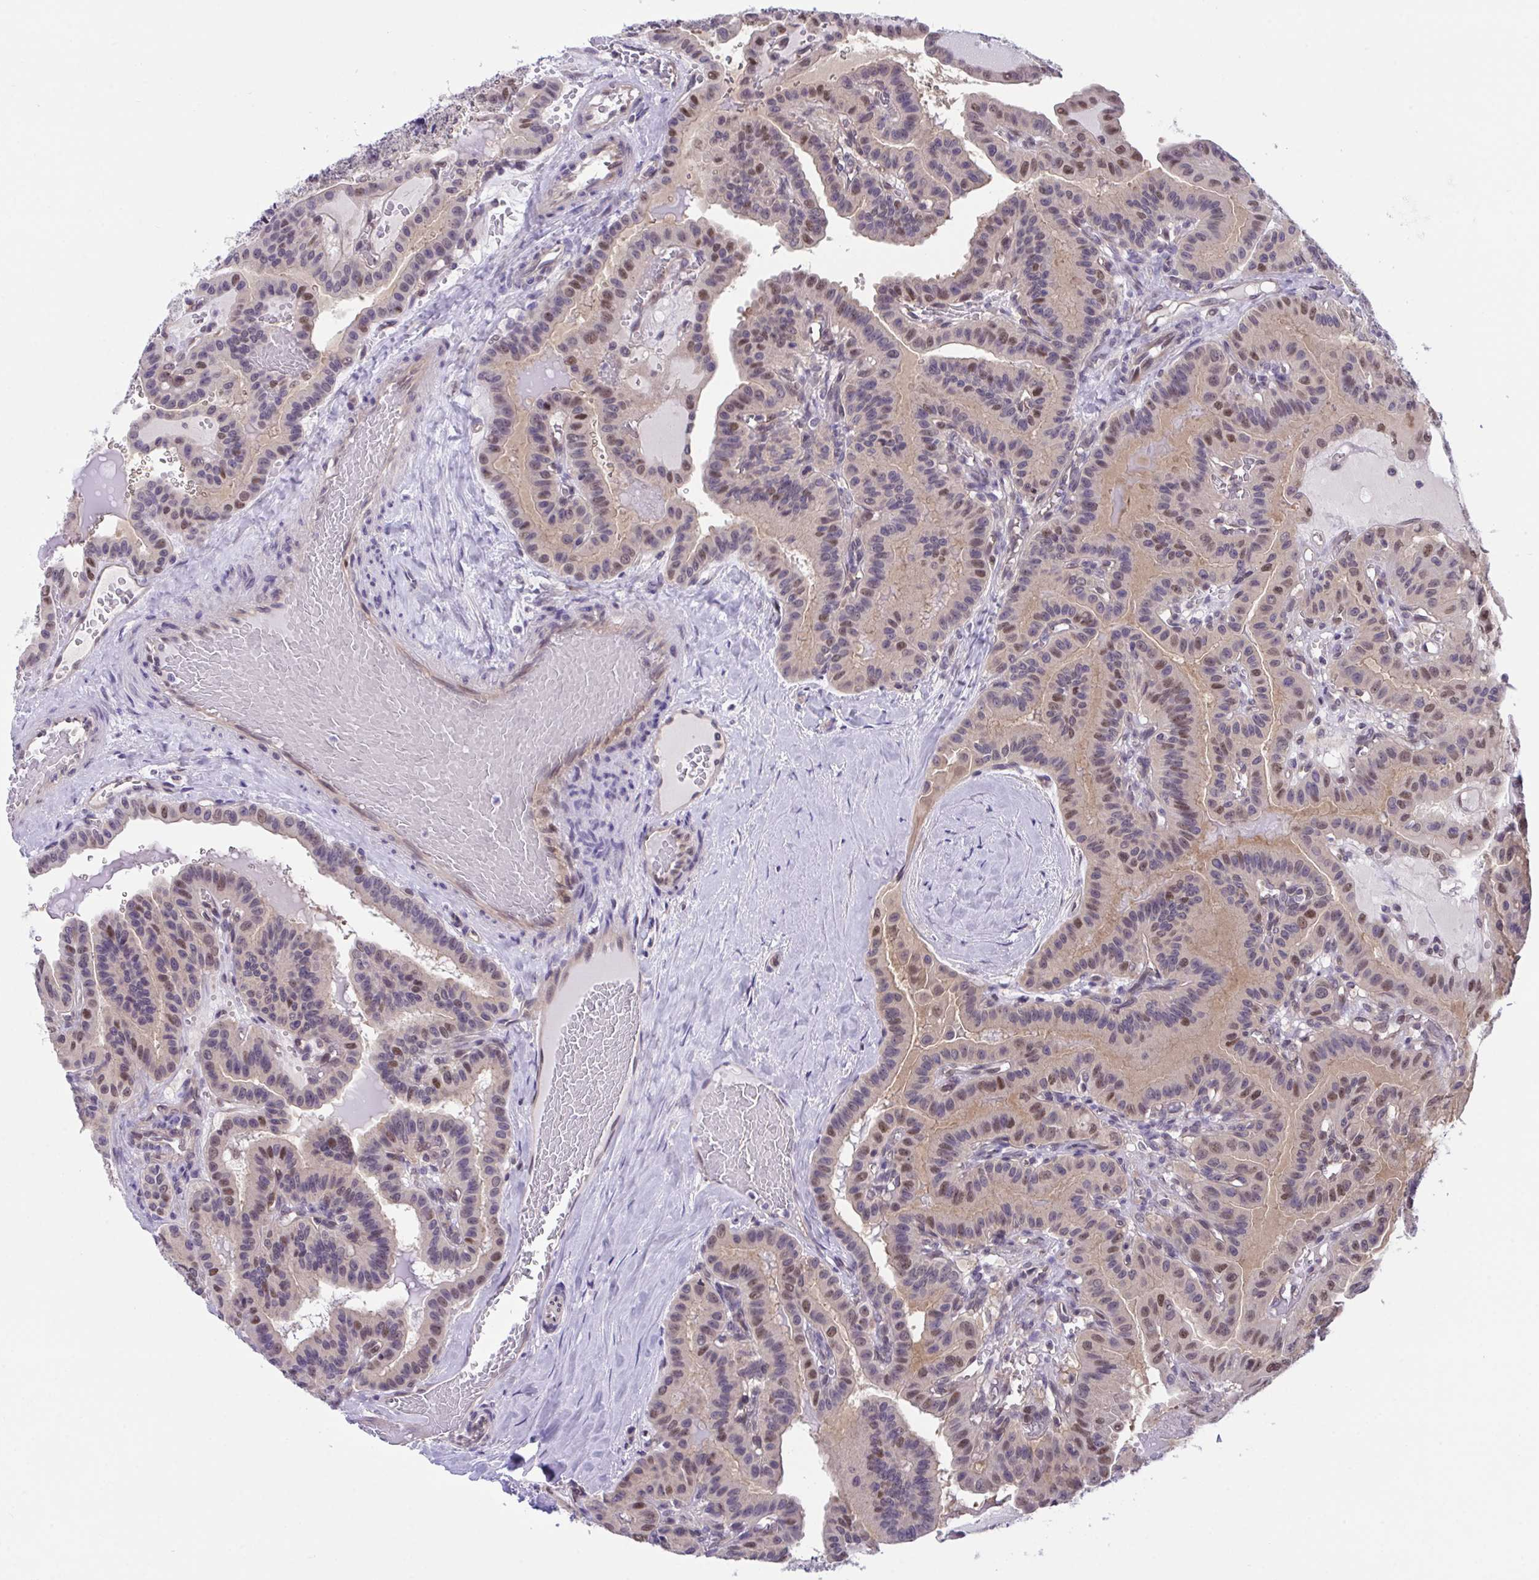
{"staining": {"intensity": "moderate", "quantity": "<25%", "location": "nuclear"}, "tissue": "thyroid cancer", "cell_type": "Tumor cells", "image_type": "cancer", "snomed": [{"axis": "morphology", "description": "Papillary adenocarcinoma, NOS"}, {"axis": "topography", "description": "Thyroid gland"}], "caption": "Brown immunohistochemical staining in human papillary adenocarcinoma (thyroid) demonstrates moderate nuclear staining in about <25% of tumor cells.", "gene": "ZNF444", "patient": {"sex": "male", "age": 87}}